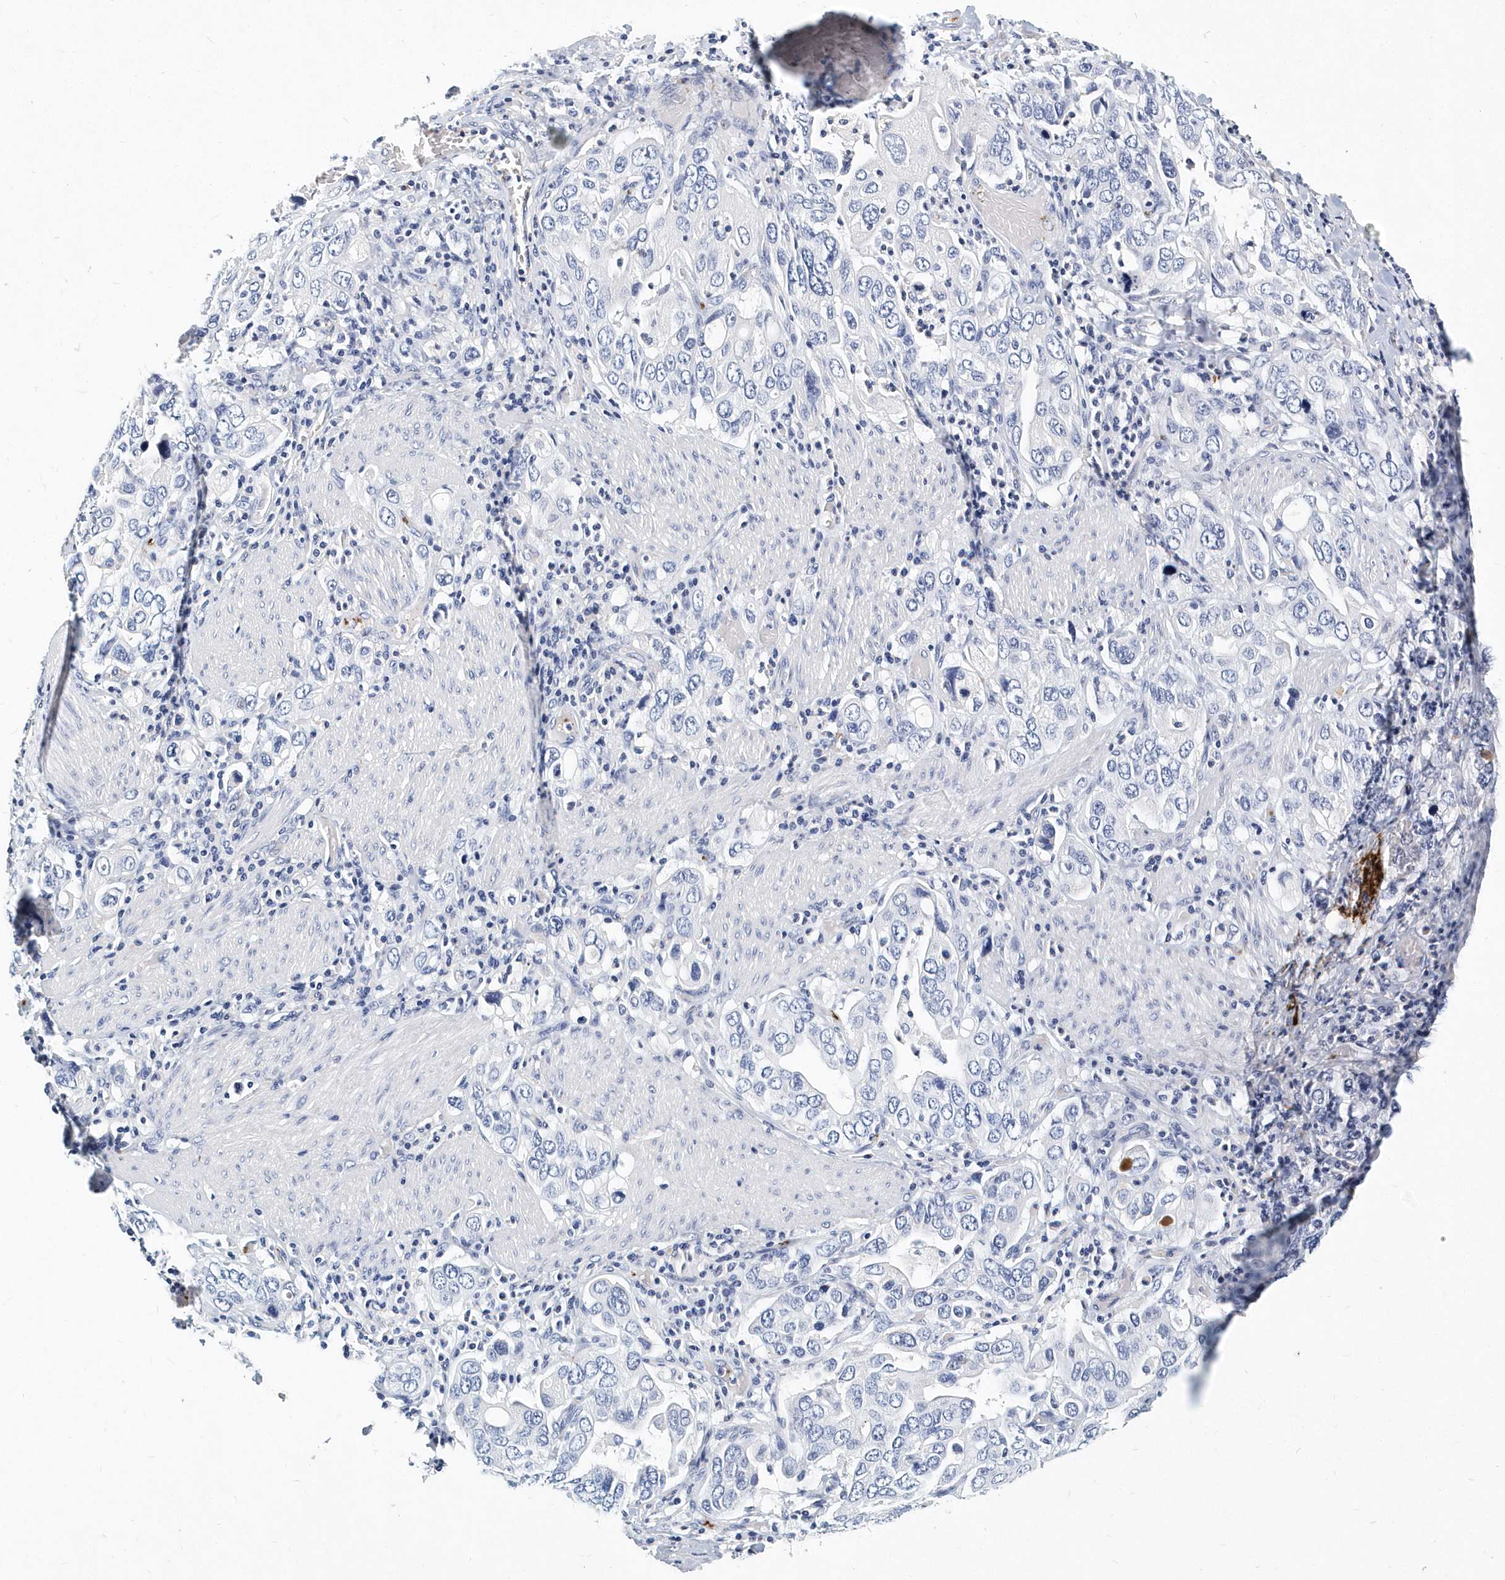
{"staining": {"intensity": "negative", "quantity": "none", "location": "none"}, "tissue": "stomach cancer", "cell_type": "Tumor cells", "image_type": "cancer", "snomed": [{"axis": "morphology", "description": "Adenocarcinoma, NOS"}, {"axis": "topography", "description": "Stomach, upper"}], "caption": "IHC image of neoplastic tissue: stomach cancer (adenocarcinoma) stained with DAB (3,3'-diaminobenzidine) demonstrates no significant protein staining in tumor cells.", "gene": "ITGA2B", "patient": {"sex": "male", "age": 62}}